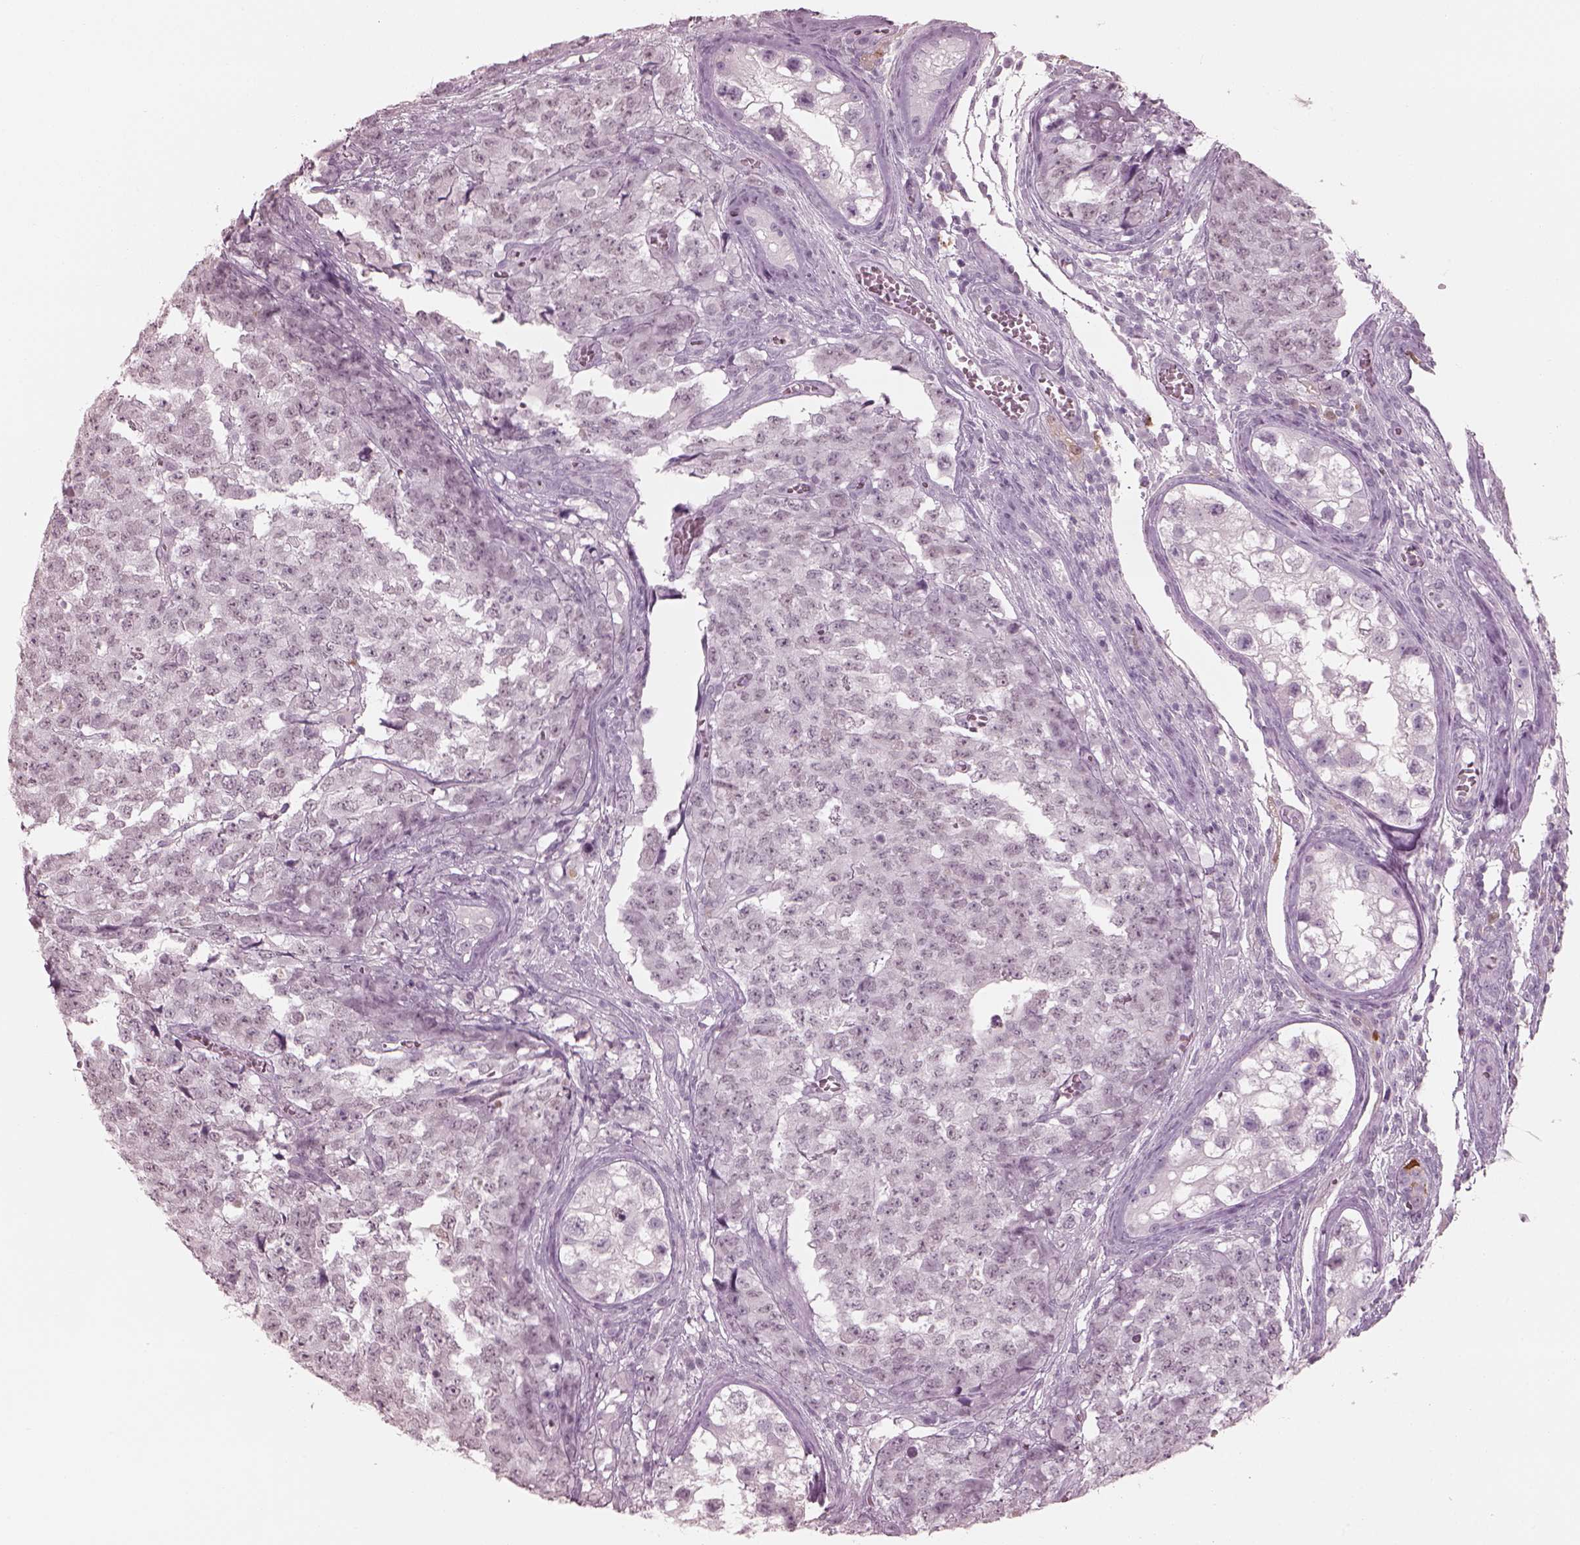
{"staining": {"intensity": "negative", "quantity": "none", "location": "none"}, "tissue": "testis cancer", "cell_type": "Tumor cells", "image_type": "cancer", "snomed": [{"axis": "morphology", "description": "Carcinoma, Embryonal, NOS"}, {"axis": "topography", "description": "Testis"}], "caption": "Testis embryonal carcinoma was stained to show a protein in brown. There is no significant positivity in tumor cells. (Brightfield microscopy of DAB immunohistochemistry at high magnification).", "gene": "C2orf81", "patient": {"sex": "male", "age": 23}}